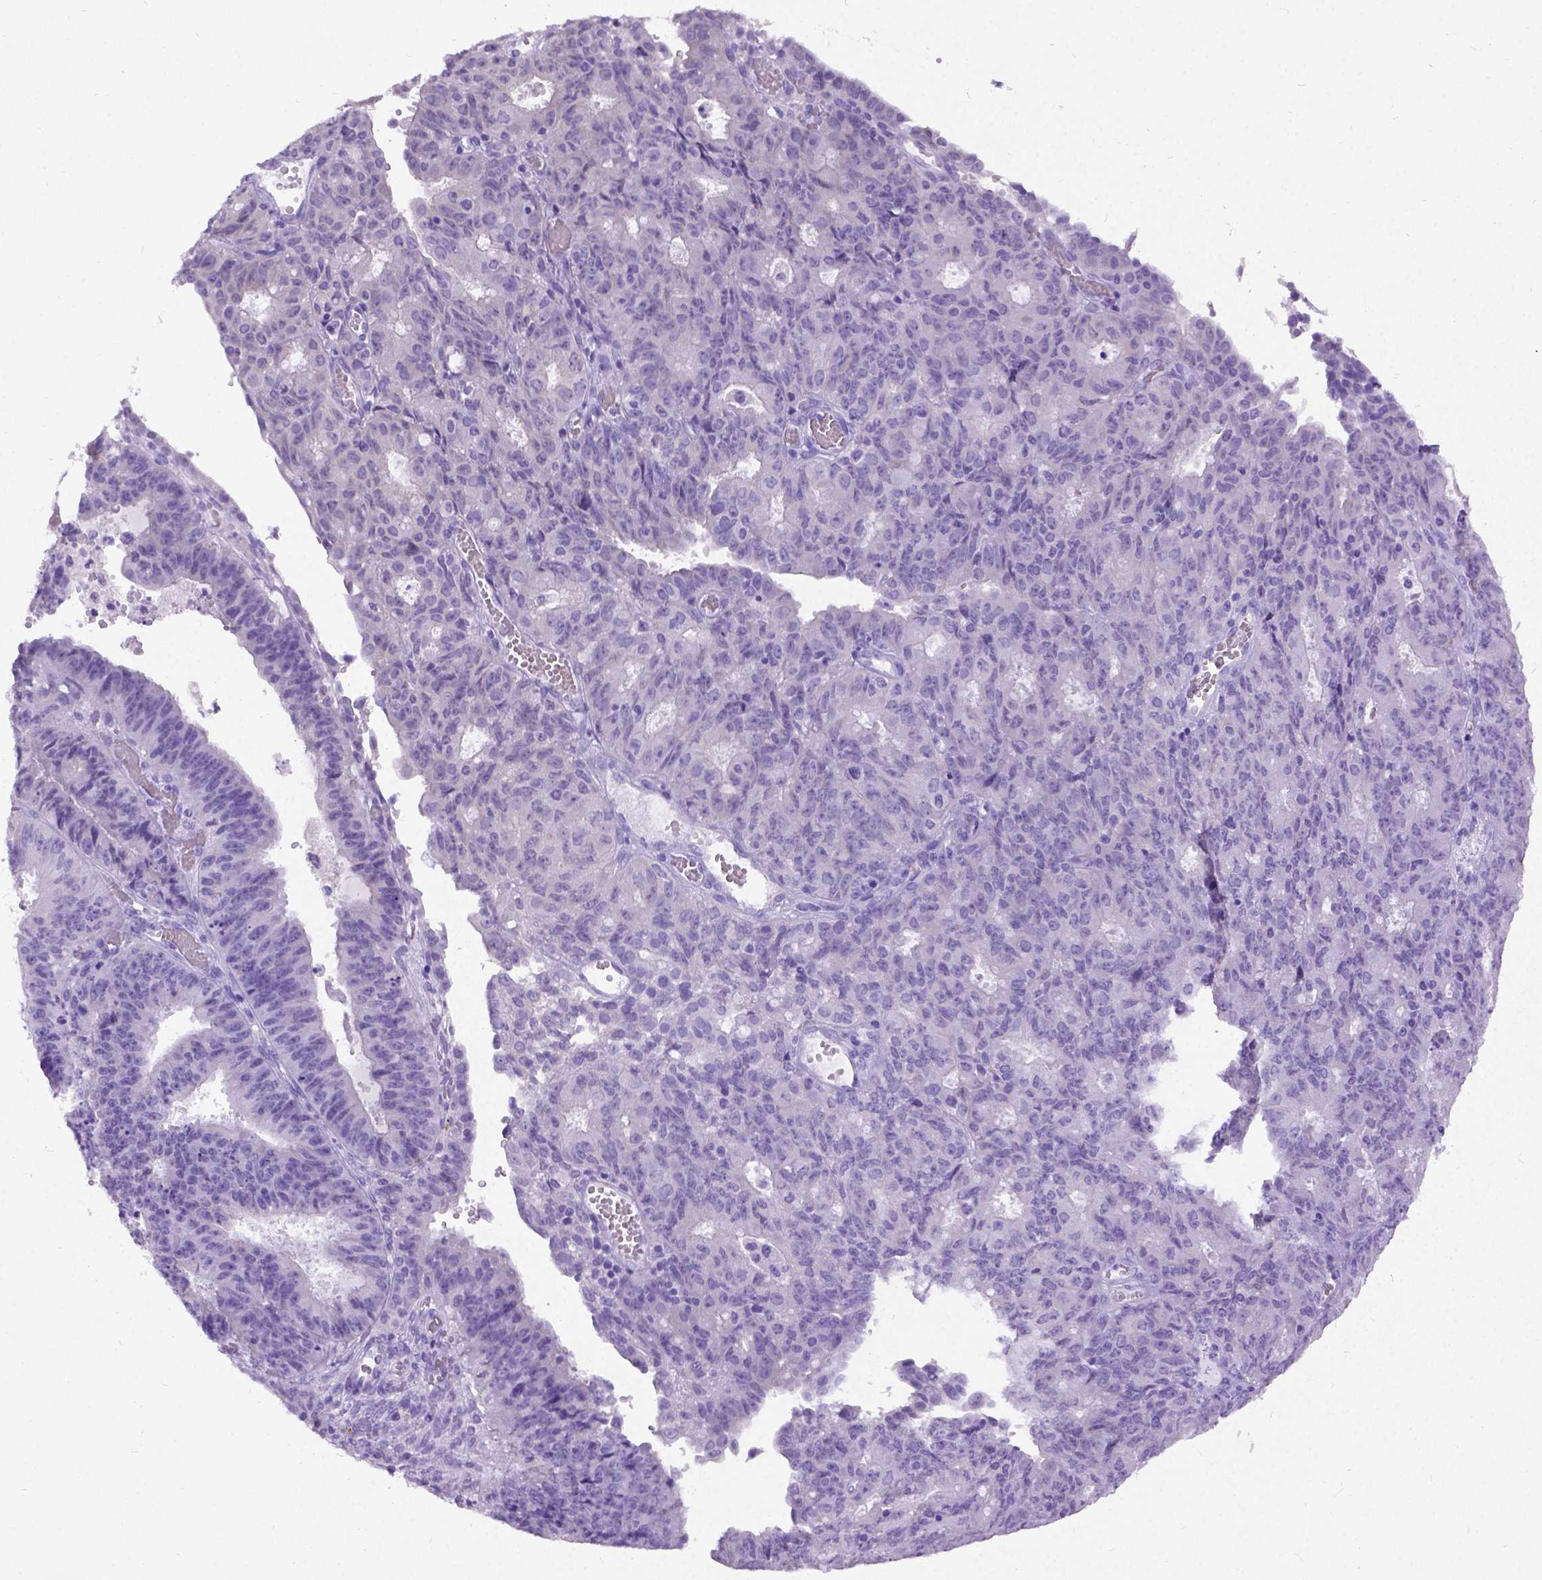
{"staining": {"intensity": "negative", "quantity": "none", "location": "none"}, "tissue": "ovarian cancer", "cell_type": "Tumor cells", "image_type": "cancer", "snomed": [{"axis": "morphology", "description": "Carcinoma, endometroid"}, {"axis": "topography", "description": "Ovary"}], "caption": "DAB (3,3'-diaminobenzidine) immunohistochemical staining of human endometroid carcinoma (ovarian) reveals no significant staining in tumor cells.", "gene": "NEUROD4", "patient": {"sex": "female", "age": 42}}